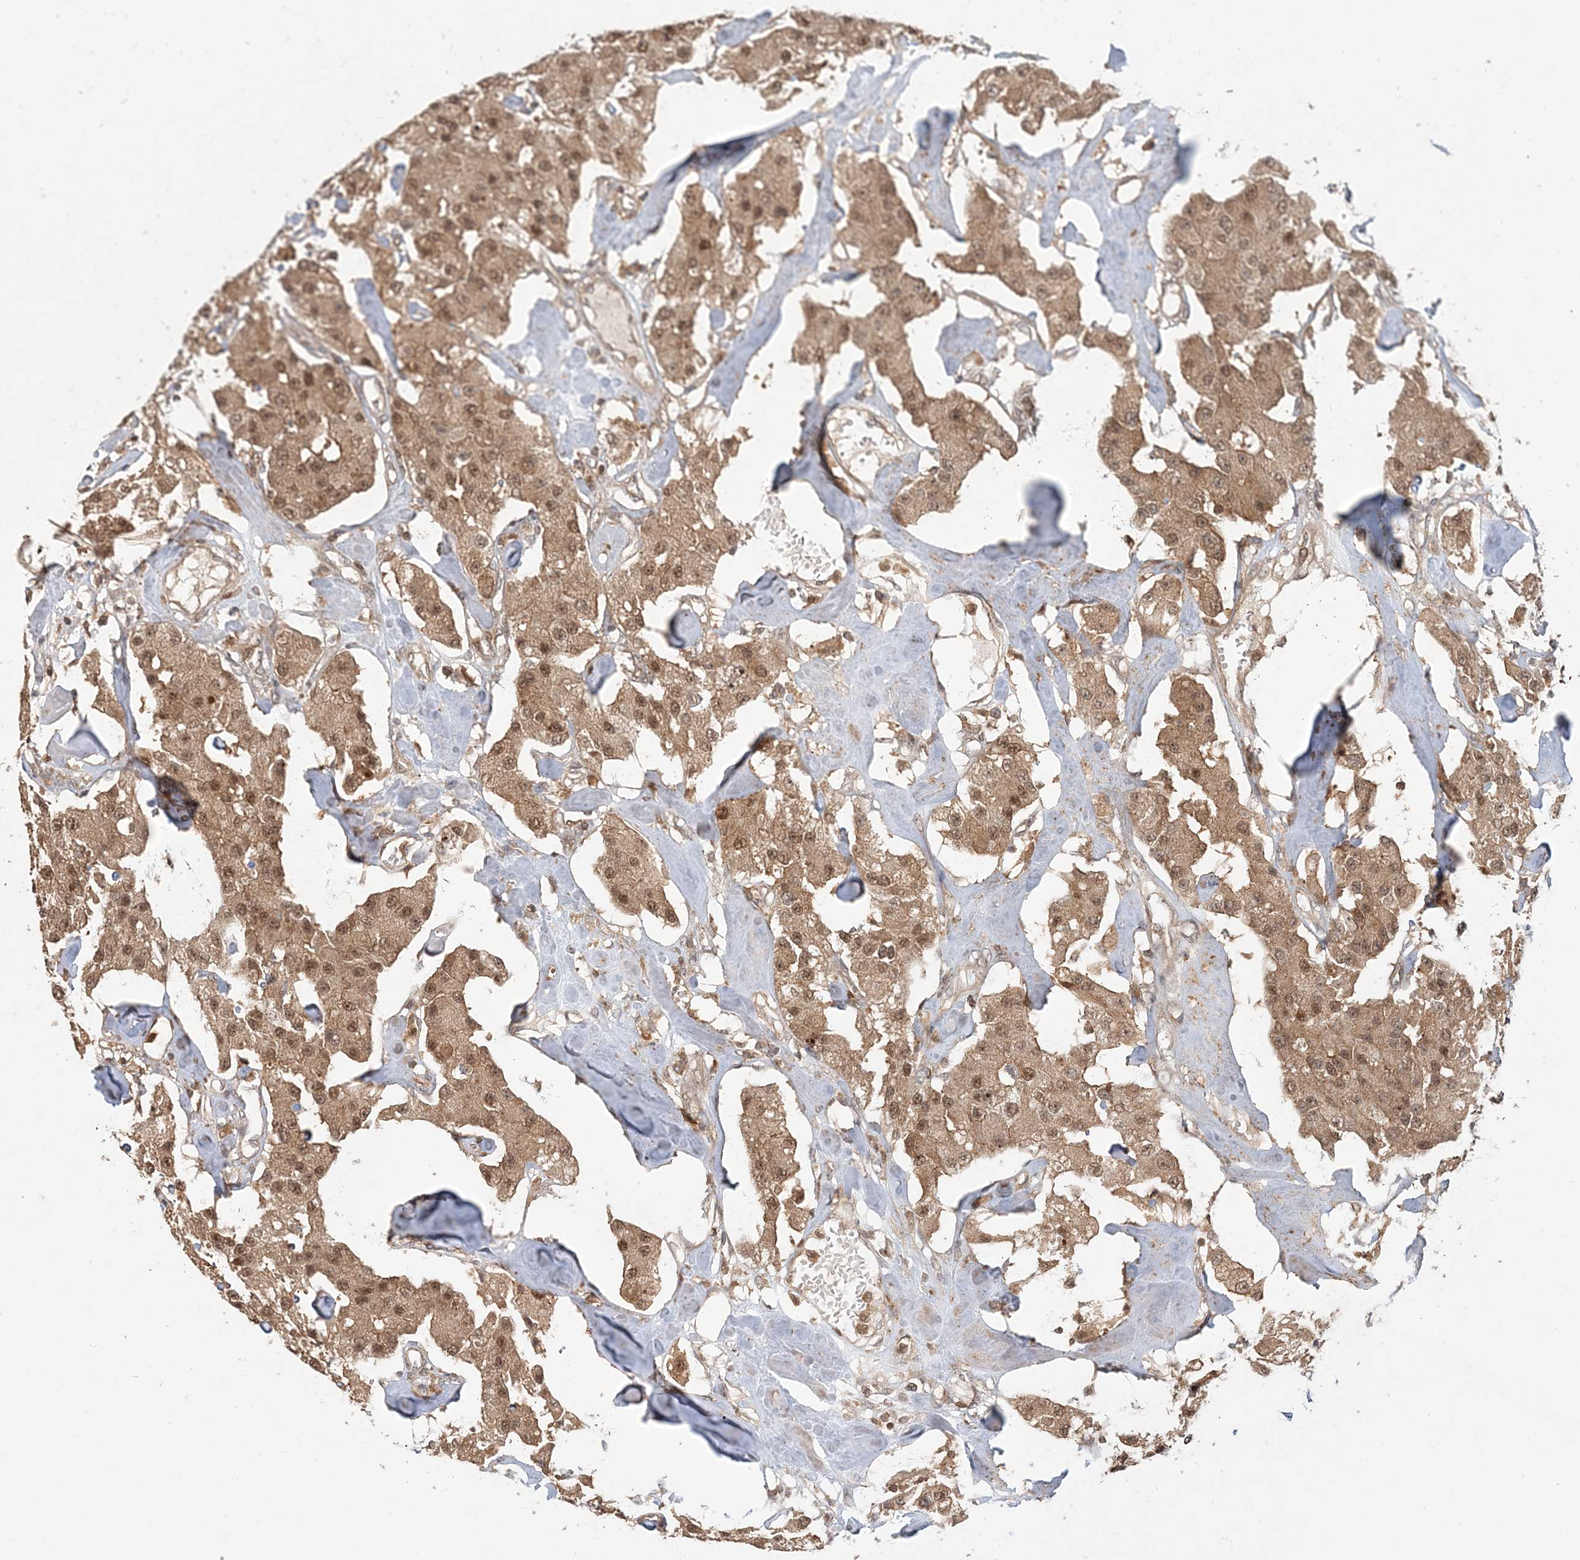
{"staining": {"intensity": "moderate", "quantity": ">75%", "location": "cytoplasmic/membranous,nuclear"}, "tissue": "carcinoid", "cell_type": "Tumor cells", "image_type": "cancer", "snomed": [{"axis": "morphology", "description": "Carcinoid, malignant, NOS"}, {"axis": "topography", "description": "Pancreas"}], "caption": "Protein expression analysis of carcinoid shows moderate cytoplasmic/membranous and nuclear staining in about >75% of tumor cells.", "gene": "CAB39", "patient": {"sex": "male", "age": 41}}